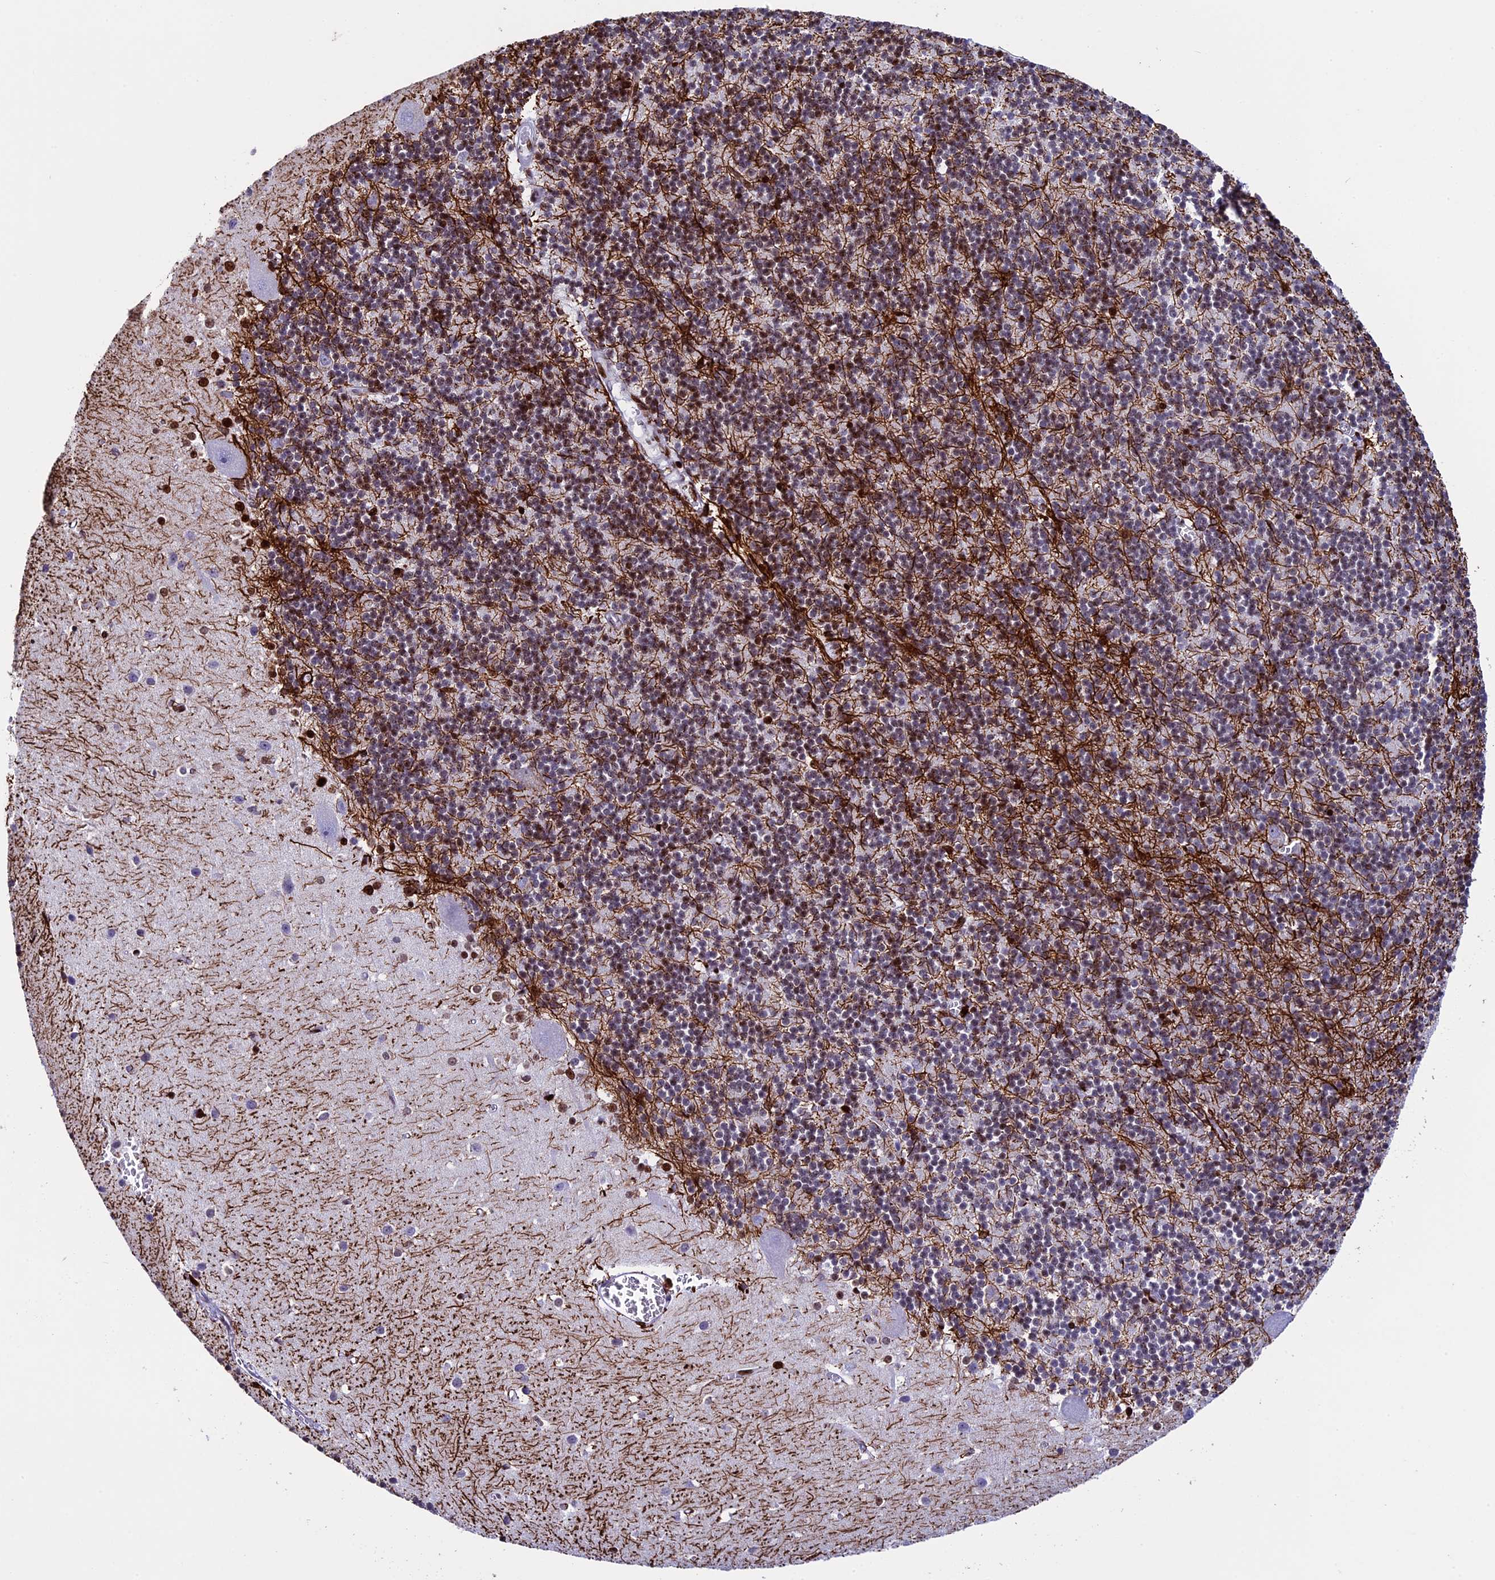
{"staining": {"intensity": "moderate", "quantity": "25%-75%", "location": "nuclear"}, "tissue": "cerebellum", "cell_type": "Cells in granular layer", "image_type": "normal", "snomed": [{"axis": "morphology", "description": "Normal tissue, NOS"}, {"axis": "topography", "description": "Cerebellum"}], "caption": "This micrograph reveals IHC staining of normal human cerebellum, with medium moderate nuclear positivity in approximately 25%-75% of cells in granular layer.", "gene": "BTBD3", "patient": {"sex": "male", "age": 54}}